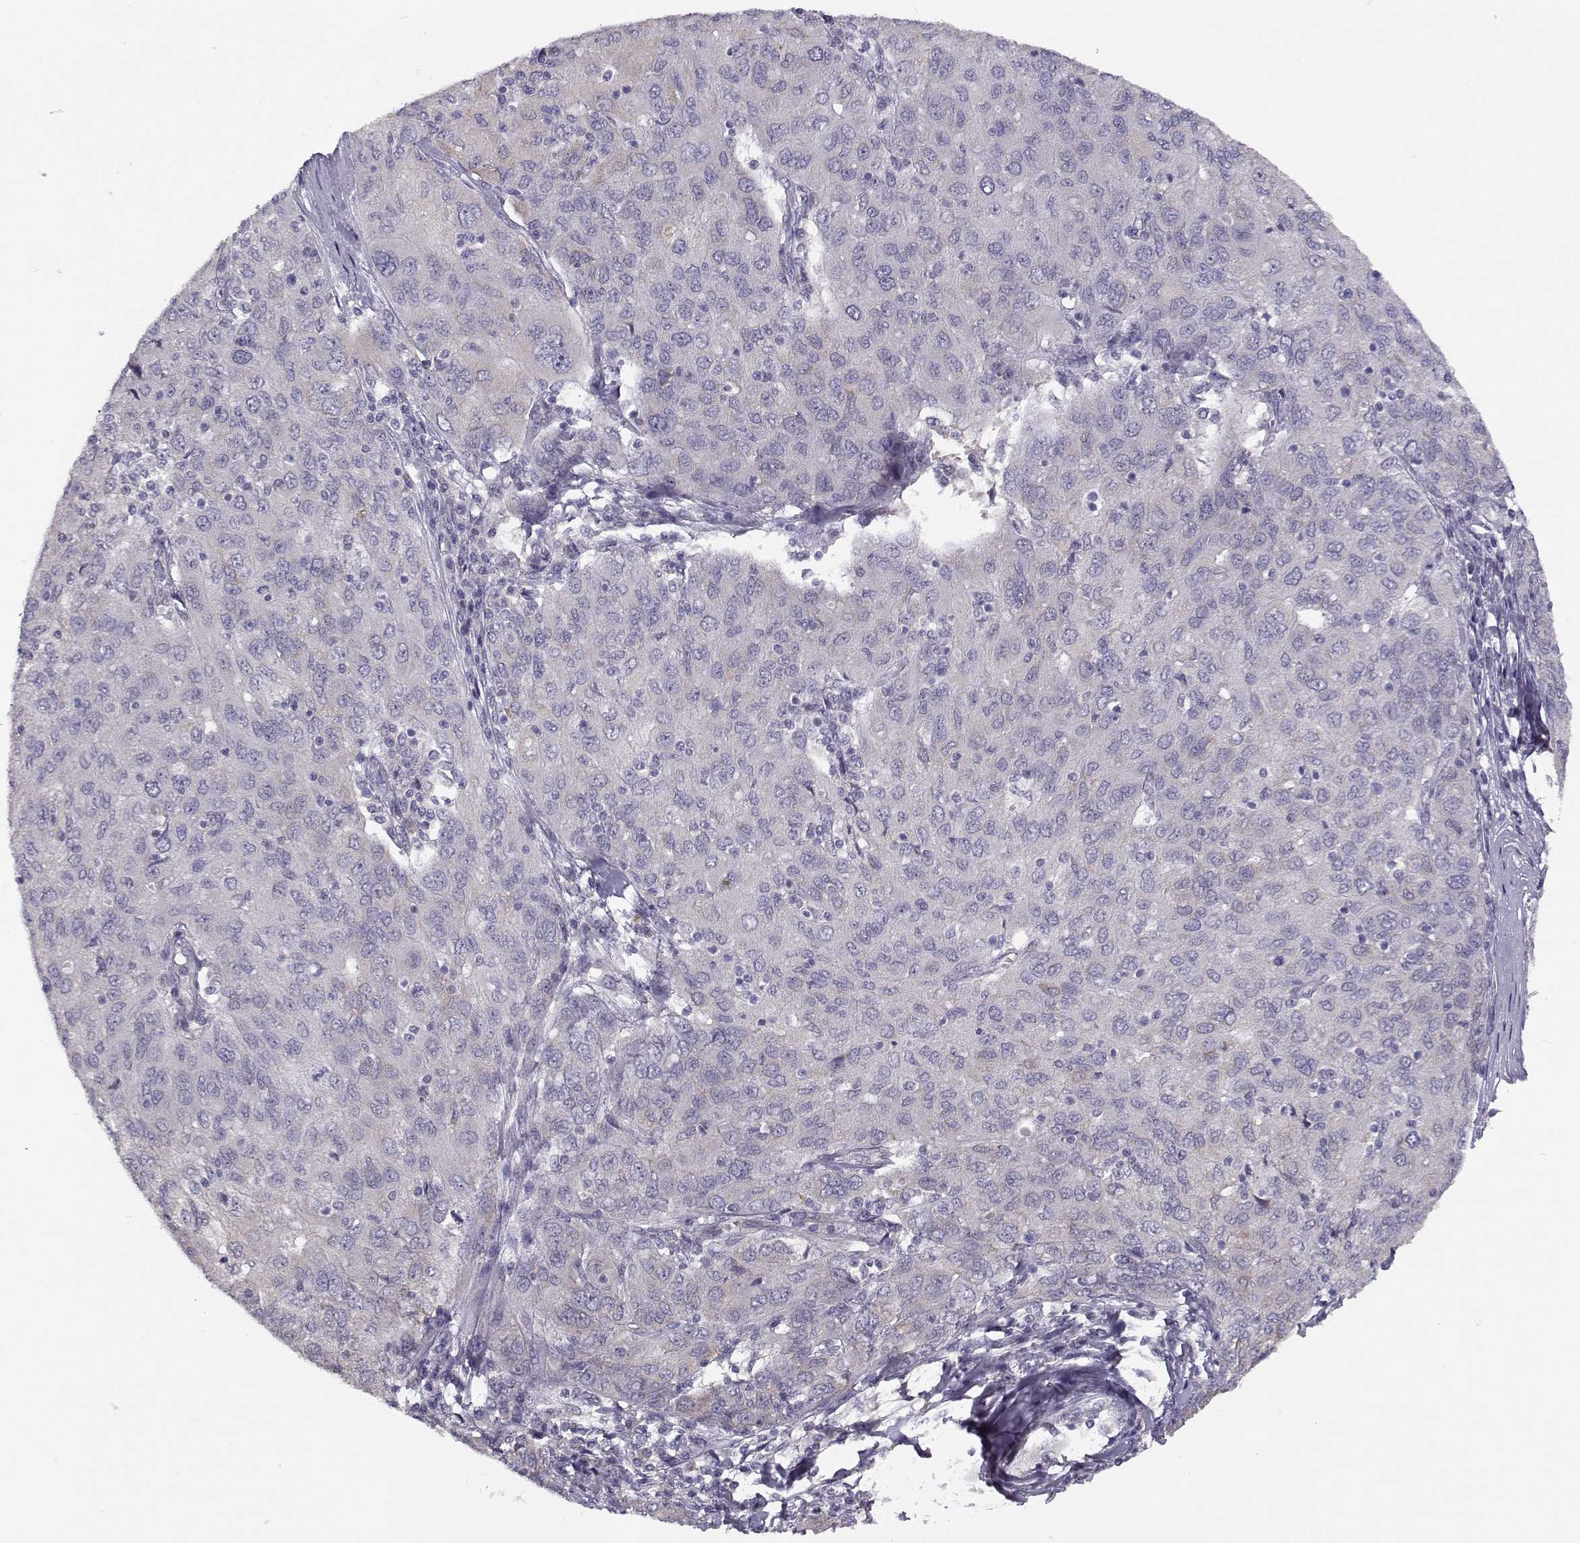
{"staining": {"intensity": "negative", "quantity": "none", "location": "none"}, "tissue": "ovarian cancer", "cell_type": "Tumor cells", "image_type": "cancer", "snomed": [{"axis": "morphology", "description": "Carcinoma, endometroid"}, {"axis": "topography", "description": "Ovary"}], "caption": "Ovarian cancer was stained to show a protein in brown. There is no significant positivity in tumor cells.", "gene": "TMEM145", "patient": {"sex": "female", "age": 50}}